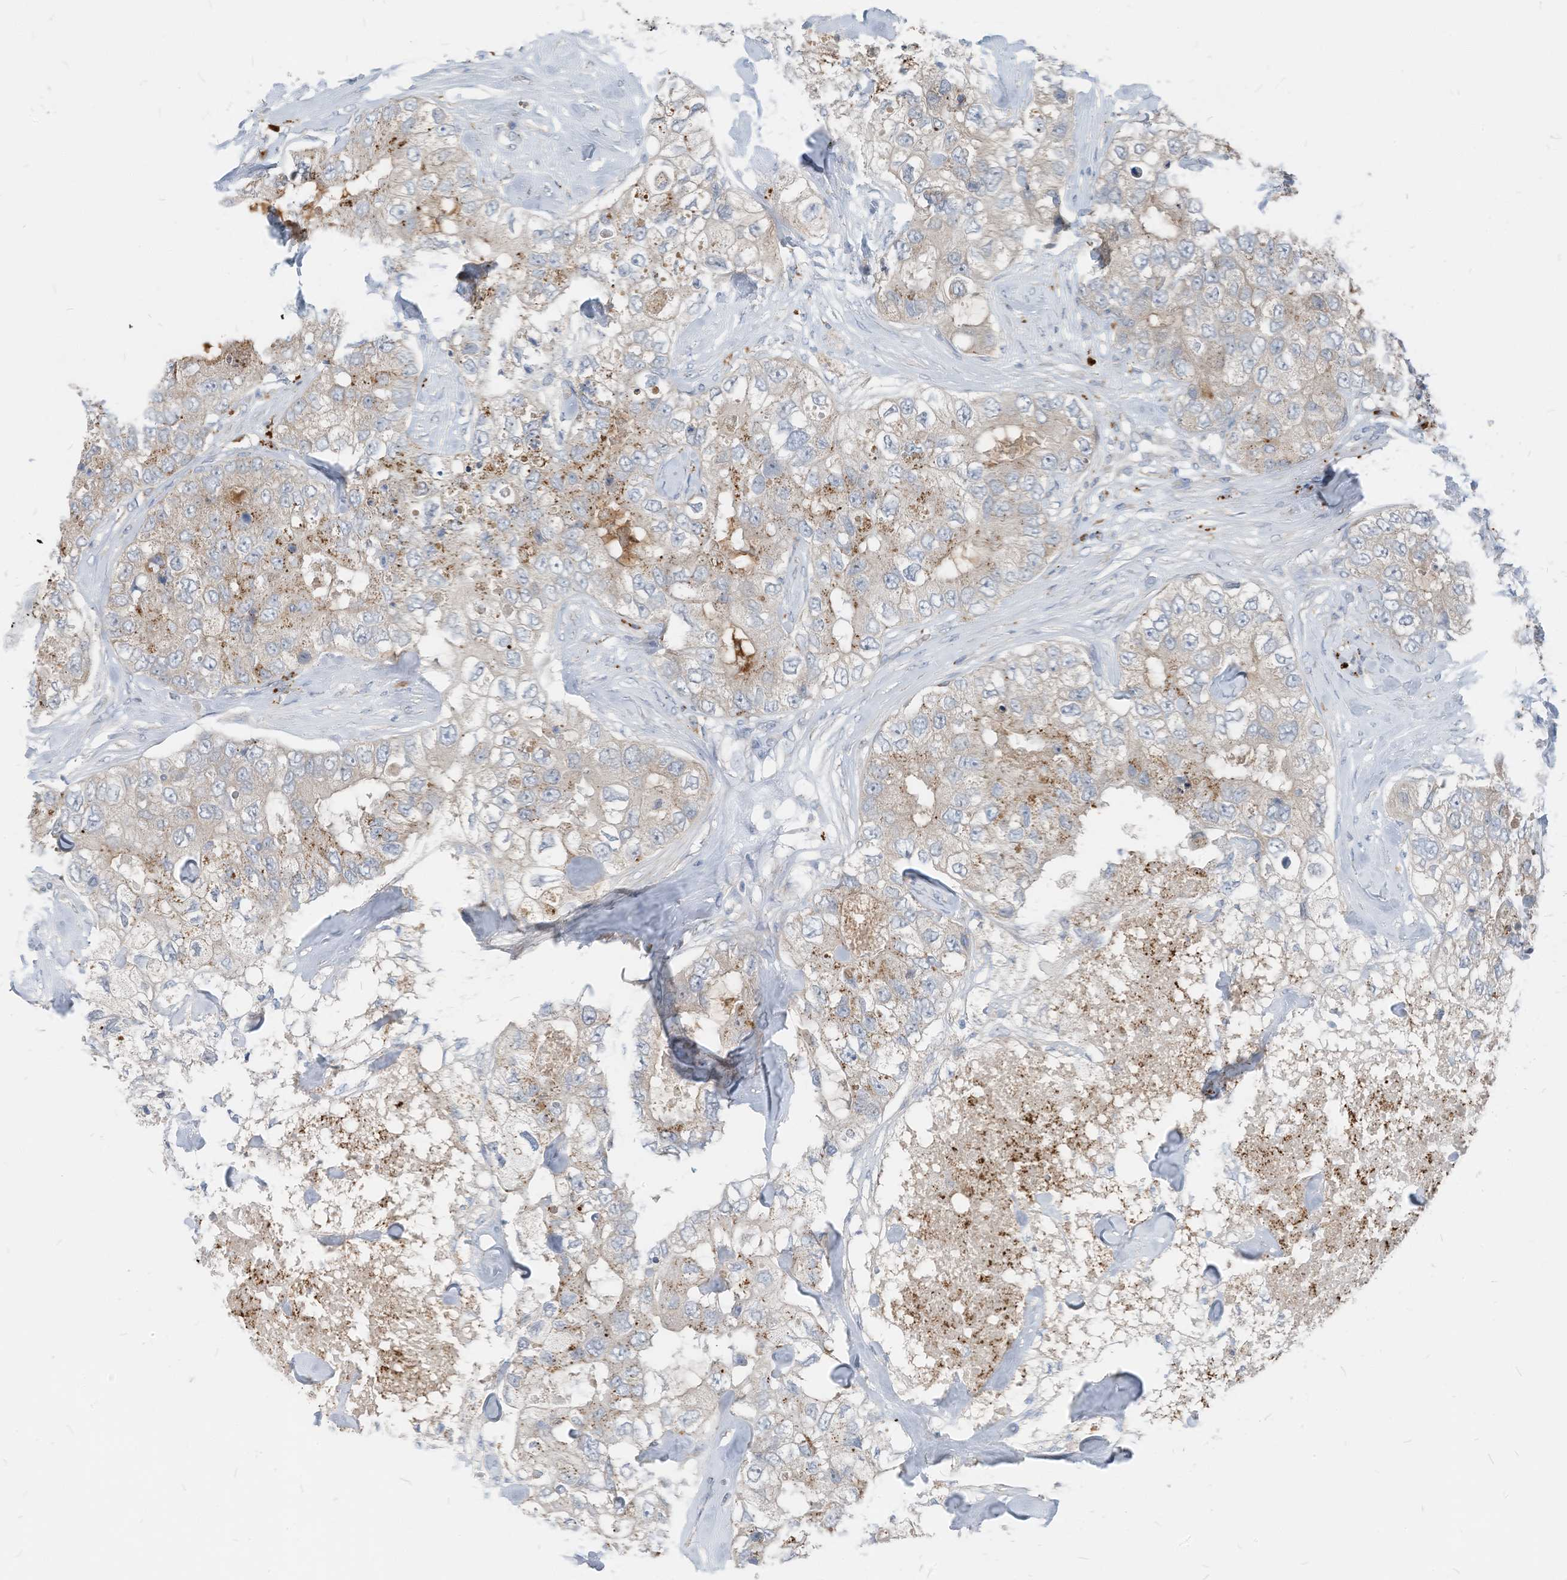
{"staining": {"intensity": "weak", "quantity": "25%-75%", "location": "cytoplasmic/membranous"}, "tissue": "breast cancer", "cell_type": "Tumor cells", "image_type": "cancer", "snomed": [{"axis": "morphology", "description": "Duct carcinoma"}, {"axis": "topography", "description": "Breast"}], "caption": "Breast cancer (intraductal carcinoma) was stained to show a protein in brown. There is low levels of weak cytoplasmic/membranous staining in approximately 25%-75% of tumor cells.", "gene": "CHMP2B", "patient": {"sex": "female", "age": 62}}